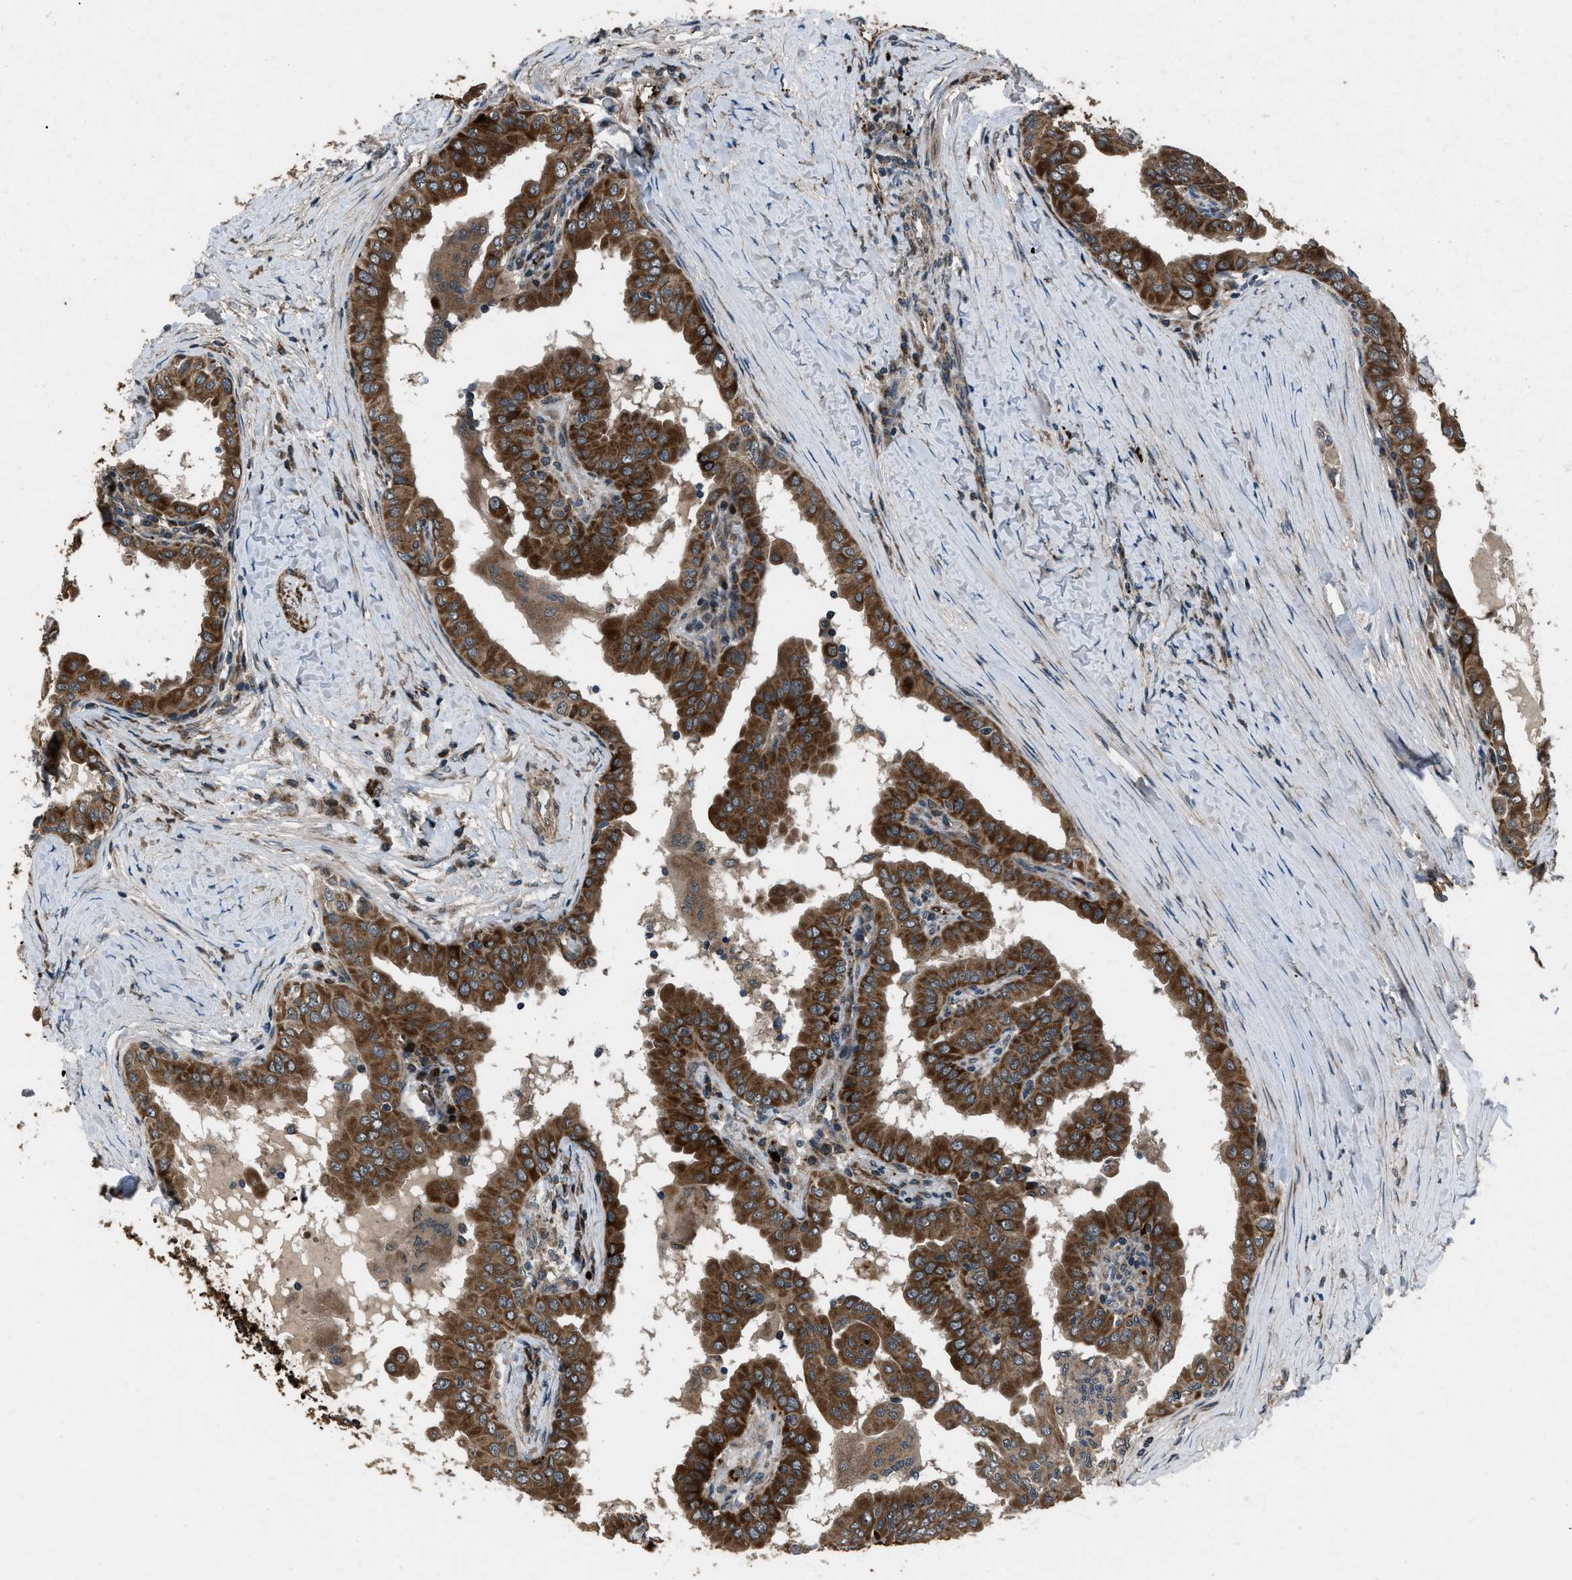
{"staining": {"intensity": "strong", "quantity": ">75%", "location": "cytoplasmic/membranous"}, "tissue": "thyroid cancer", "cell_type": "Tumor cells", "image_type": "cancer", "snomed": [{"axis": "morphology", "description": "Papillary adenocarcinoma, NOS"}, {"axis": "topography", "description": "Thyroid gland"}], "caption": "The image demonstrates a brown stain indicating the presence of a protein in the cytoplasmic/membranous of tumor cells in thyroid cancer (papillary adenocarcinoma).", "gene": "IRAK4", "patient": {"sex": "male", "age": 33}}